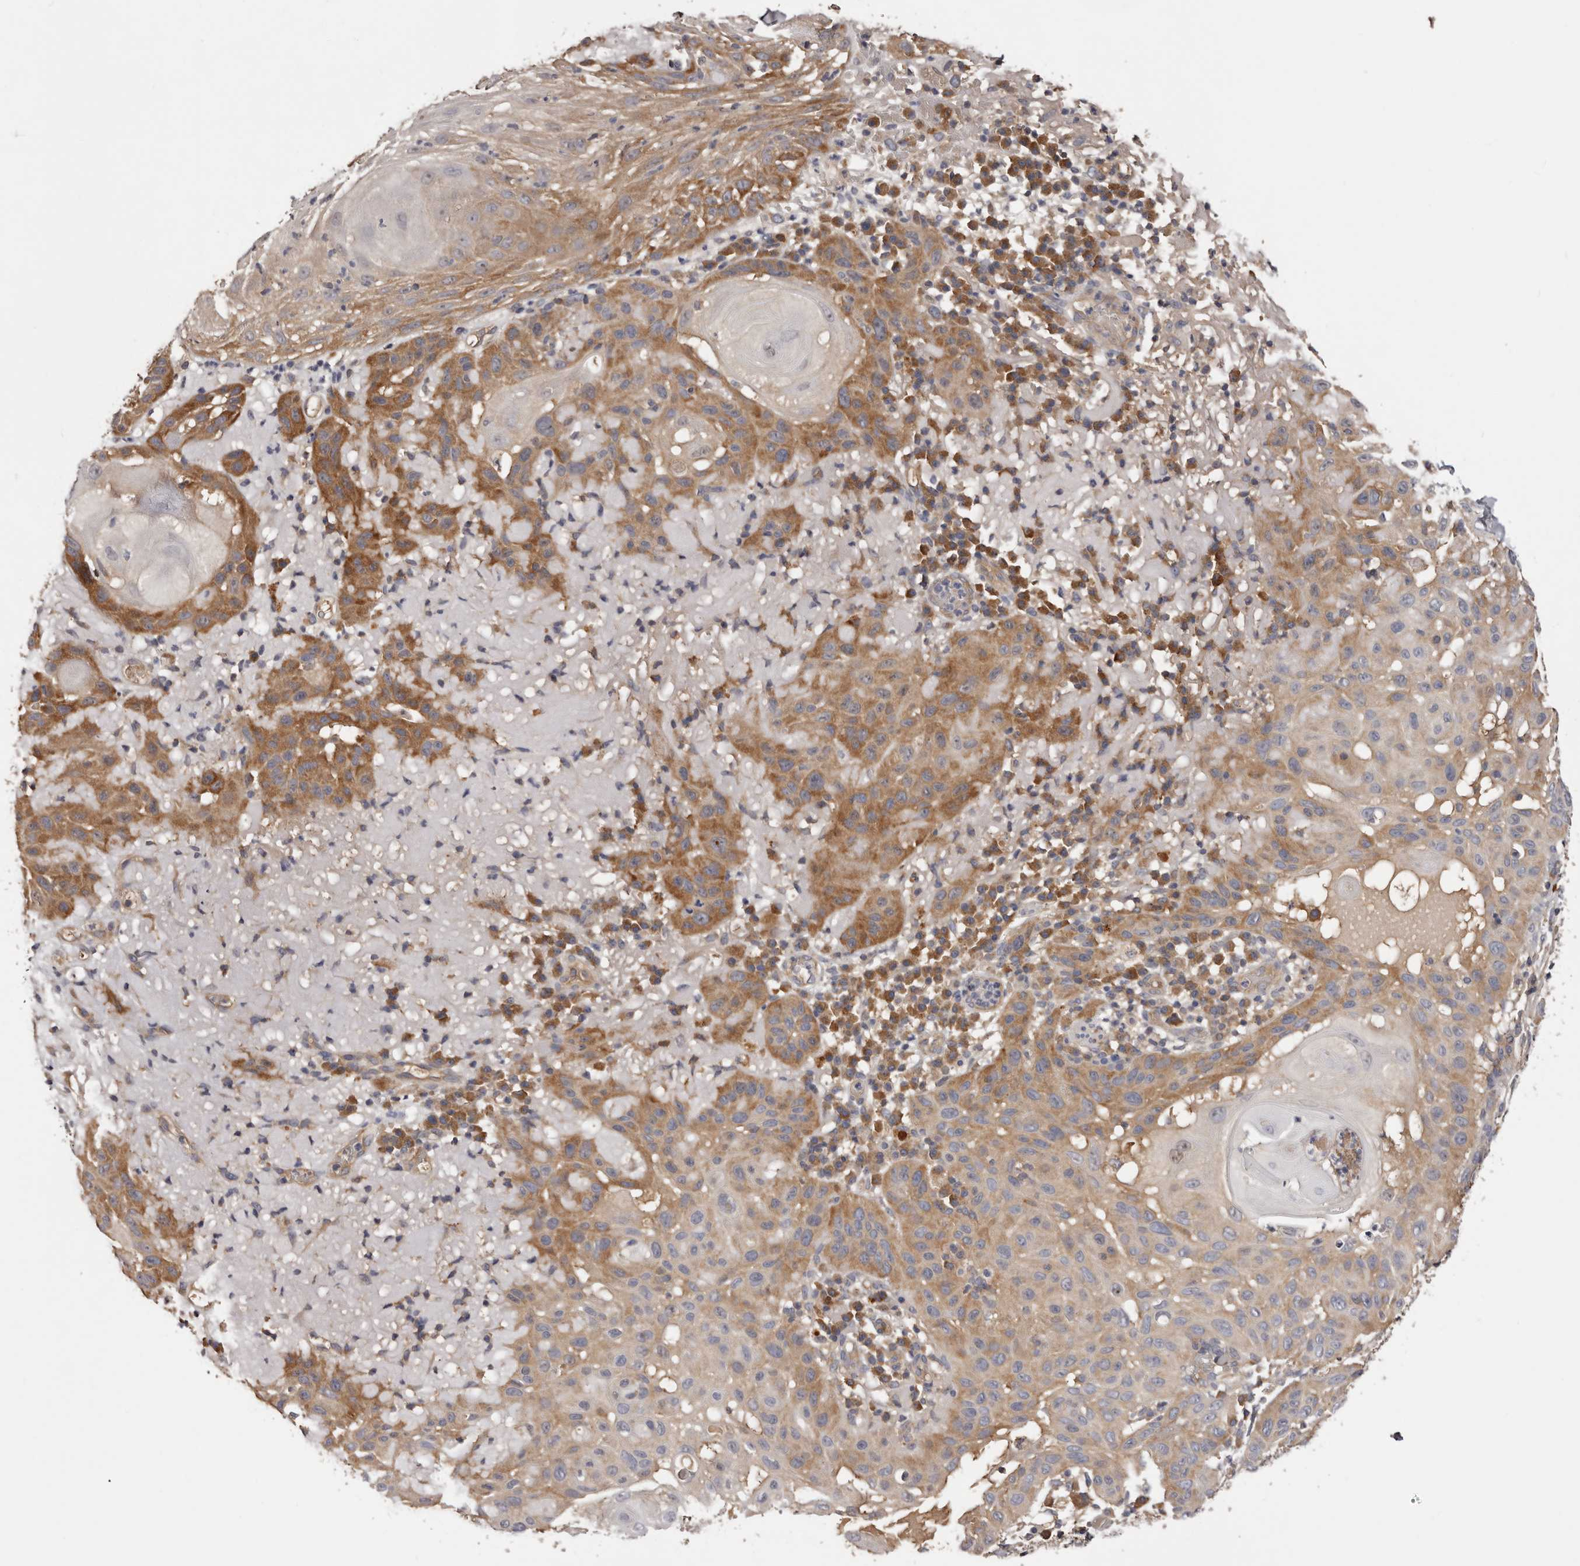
{"staining": {"intensity": "moderate", "quantity": ">75%", "location": "cytoplasmic/membranous"}, "tissue": "skin cancer", "cell_type": "Tumor cells", "image_type": "cancer", "snomed": [{"axis": "morphology", "description": "Normal tissue, NOS"}, {"axis": "morphology", "description": "Squamous cell carcinoma, NOS"}, {"axis": "topography", "description": "Skin"}], "caption": "A high-resolution histopathology image shows immunohistochemistry (IHC) staining of skin cancer, which shows moderate cytoplasmic/membranous positivity in about >75% of tumor cells. (DAB (3,3'-diaminobenzidine) = brown stain, brightfield microscopy at high magnification).", "gene": "LTV1", "patient": {"sex": "female", "age": 96}}